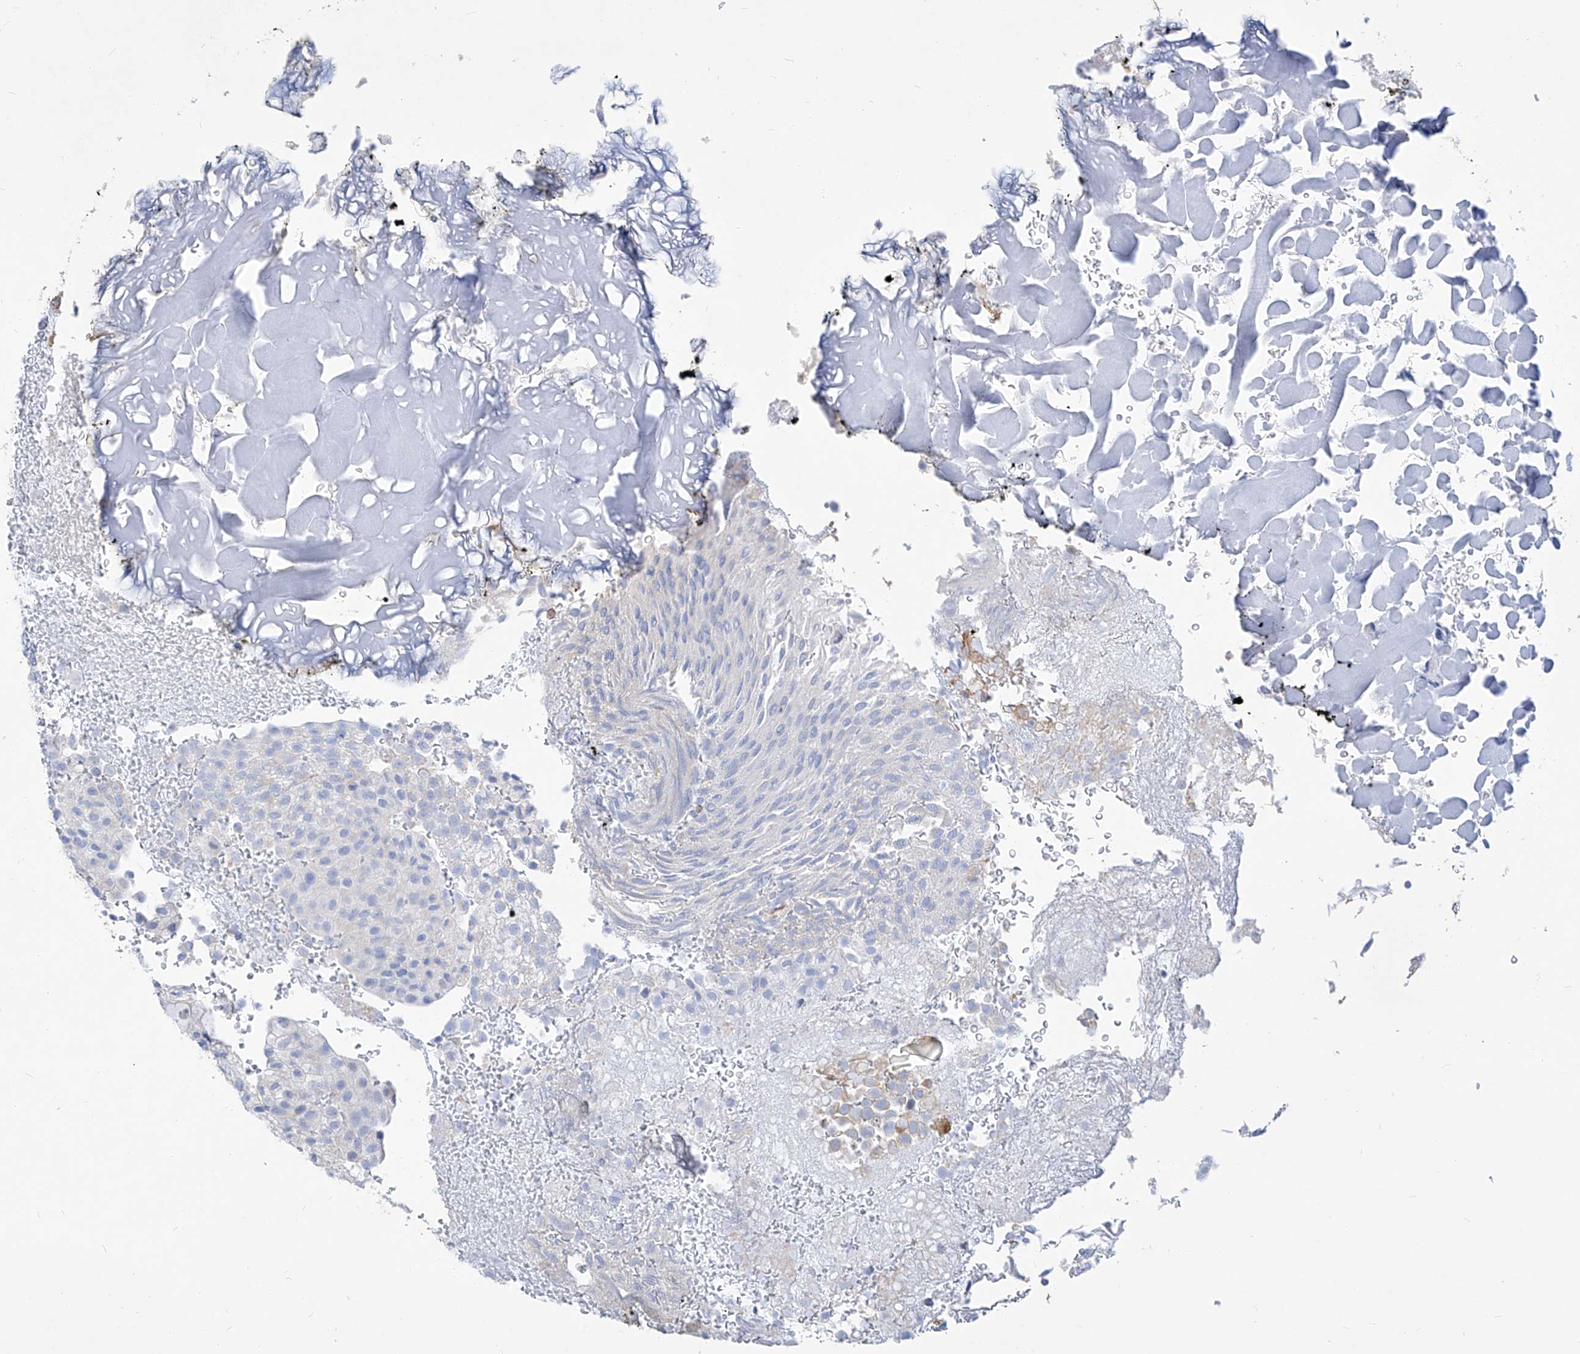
{"staining": {"intensity": "negative", "quantity": "none", "location": "none"}, "tissue": "urothelial cancer", "cell_type": "Tumor cells", "image_type": "cancer", "snomed": [{"axis": "morphology", "description": "Urothelial carcinoma, Low grade"}, {"axis": "topography", "description": "Urinary bladder"}], "caption": "A high-resolution image shows immunohistochemistry (IHC) staining of urothelial carcinoma (low-grade), which displays no significant expression in tumor cells.", "gene": "FRS3", "patient": {"sex": "male", "age": 78}}